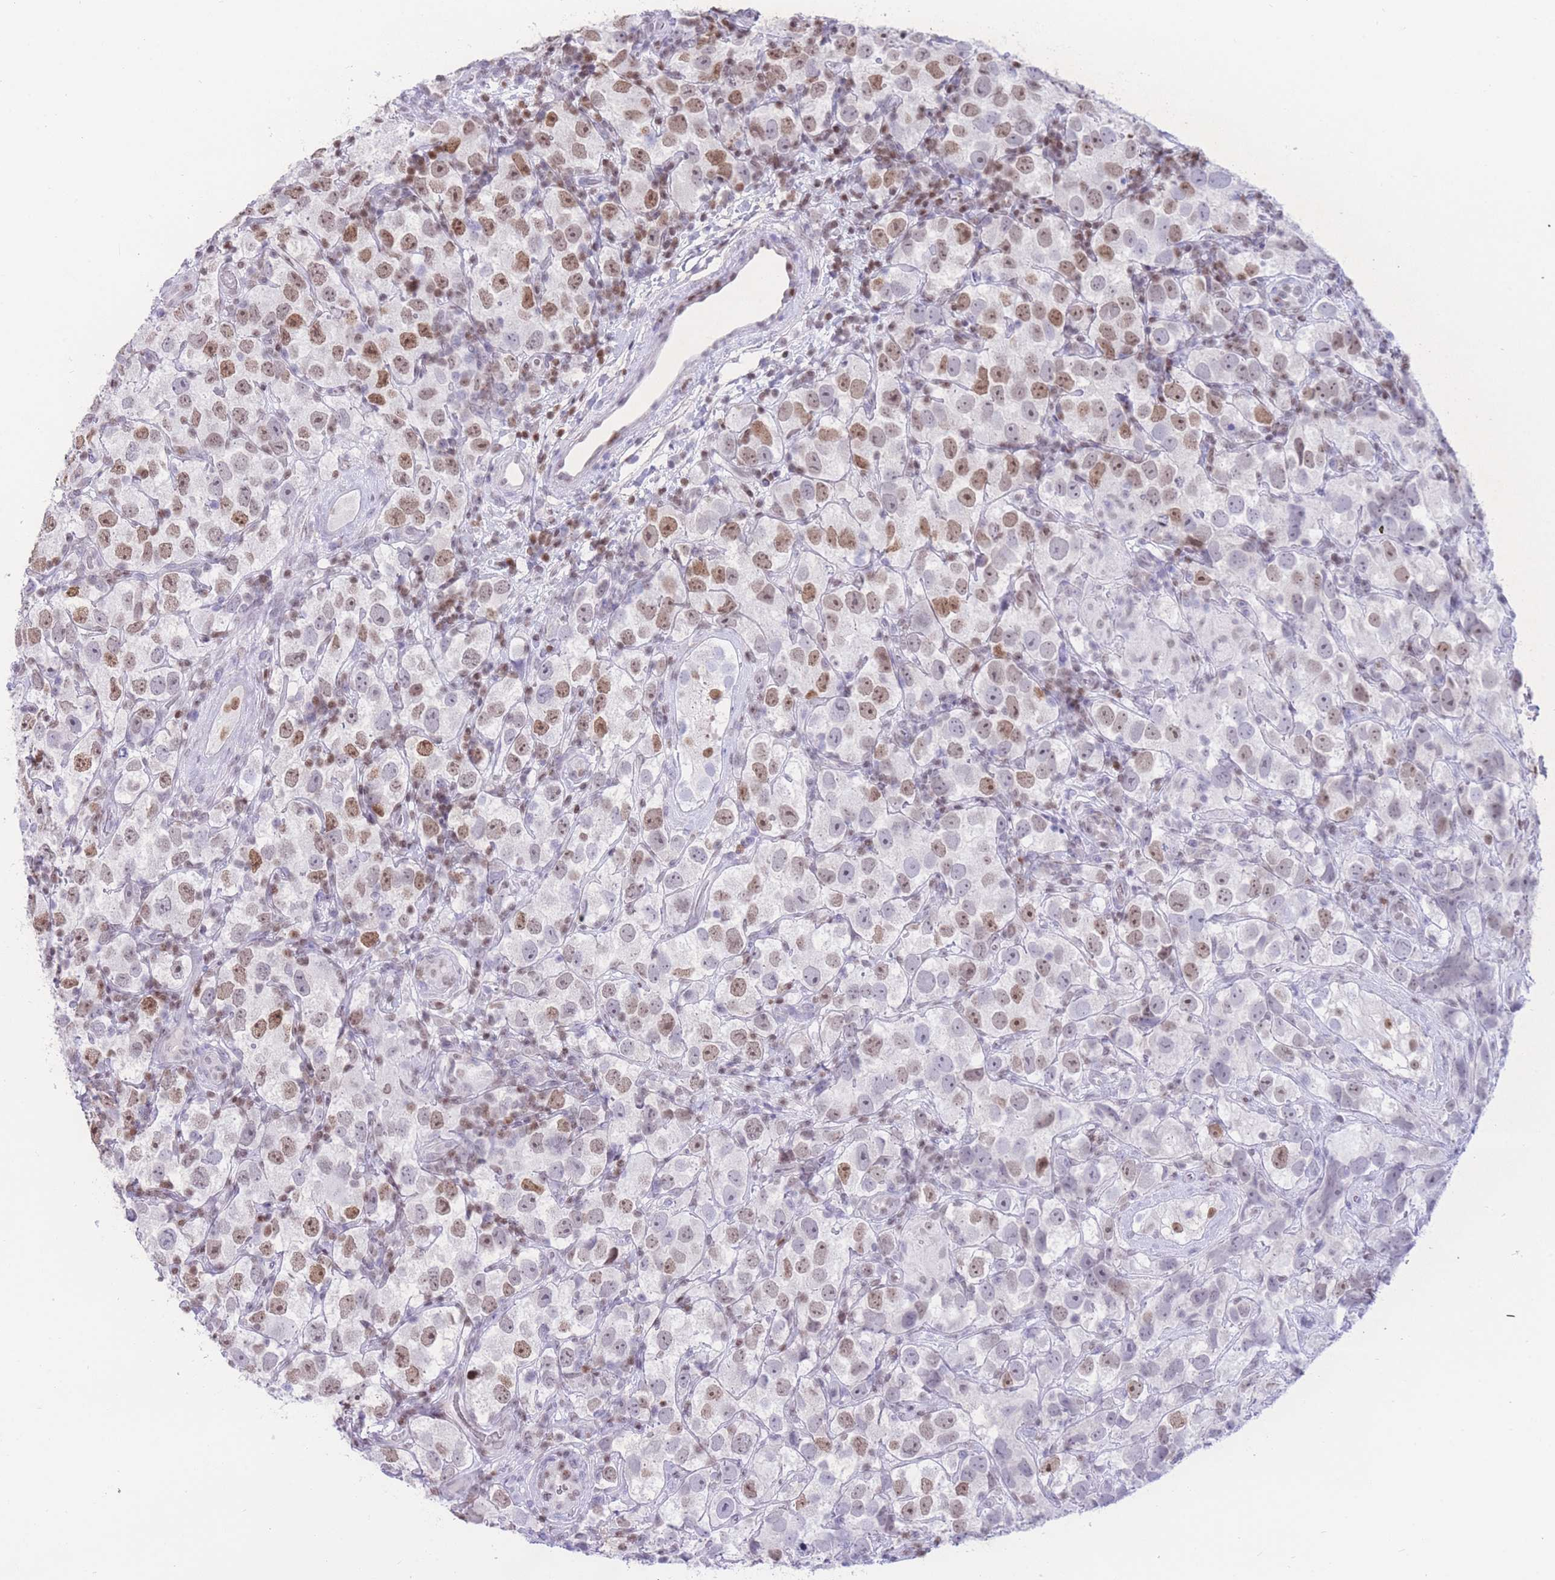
{"staining": {"intensity": "moderate", "quantity": "25%-75%", "location": "nuclear"}, "tissue": "testis cancer", "cell_type": "Tumor cells", "image_type": "cancer", "snomed": [{"axis": "morphology", "description": "Seminoma, NOS"}, {"axis": "topography", "description": "Testis"}], "caption": "Tumor cells display medium levels of moderate nuclear positivity in about 25%-75% of cells in human seminoma (testis). Nuclei are stained in blue.", "gene": "HMGN1", "patient": {"sex": "male", "age": 26}}